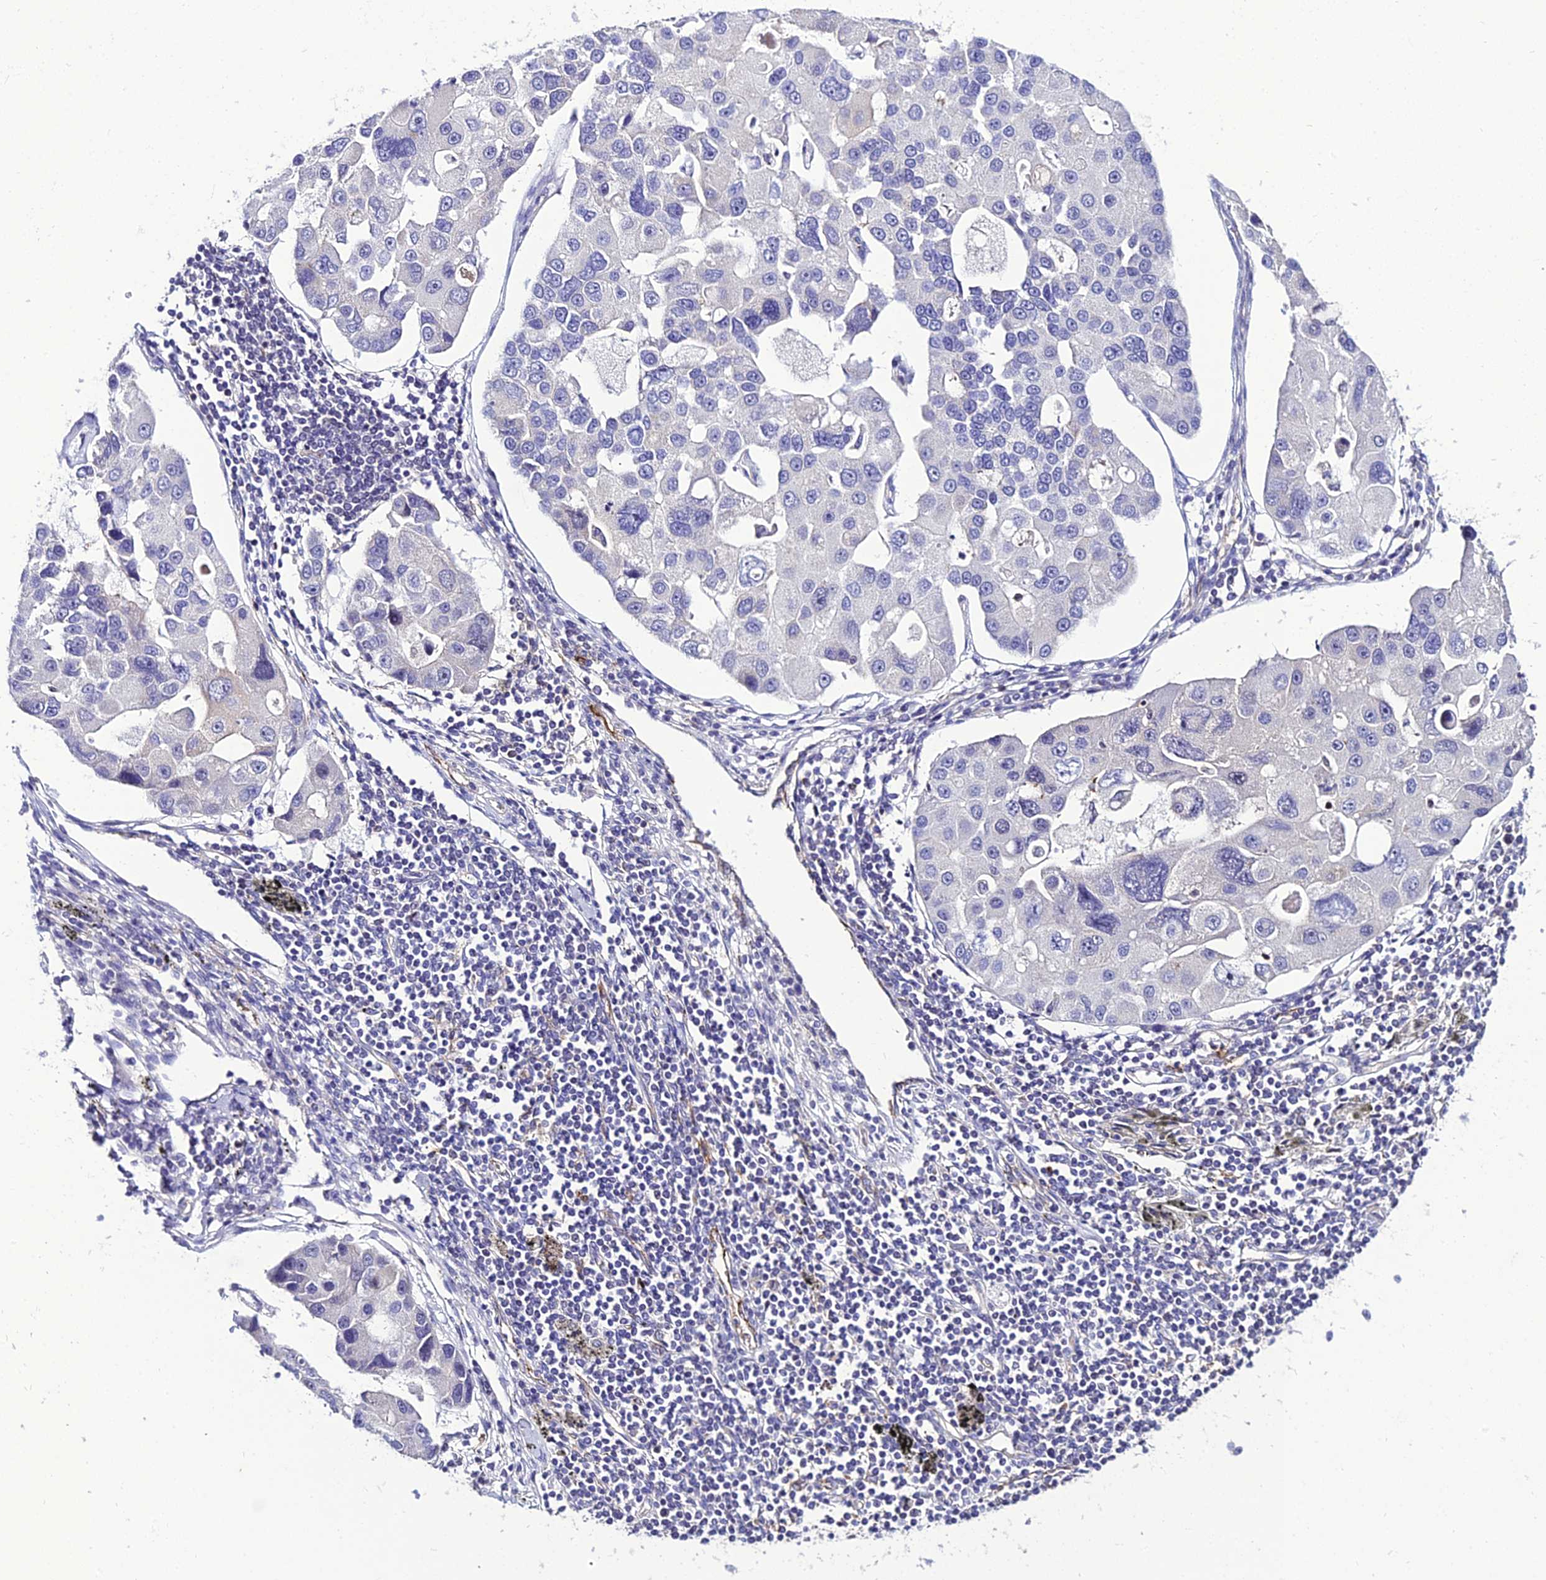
{"staining": {"intensity": "negative", "quantity": "none", "location": "none"}, "tissue": "lung cancer", "cell_type": "Tumor cells", "image_type": "cancer", "snomed": [{"axis": "morphology", "description": "Adenocarcinoma, NOS"}, {"axis": "topography", "description": "Lung"}], "caption": "High power microscopy histopathology image of an immunohistochemistry (IHC) micrograph of adenocarcinoma (lung), revealing no significant staining in tumor cells.", "gene": "SHQ1", "patient": {"sex": "female", "age": 54}}